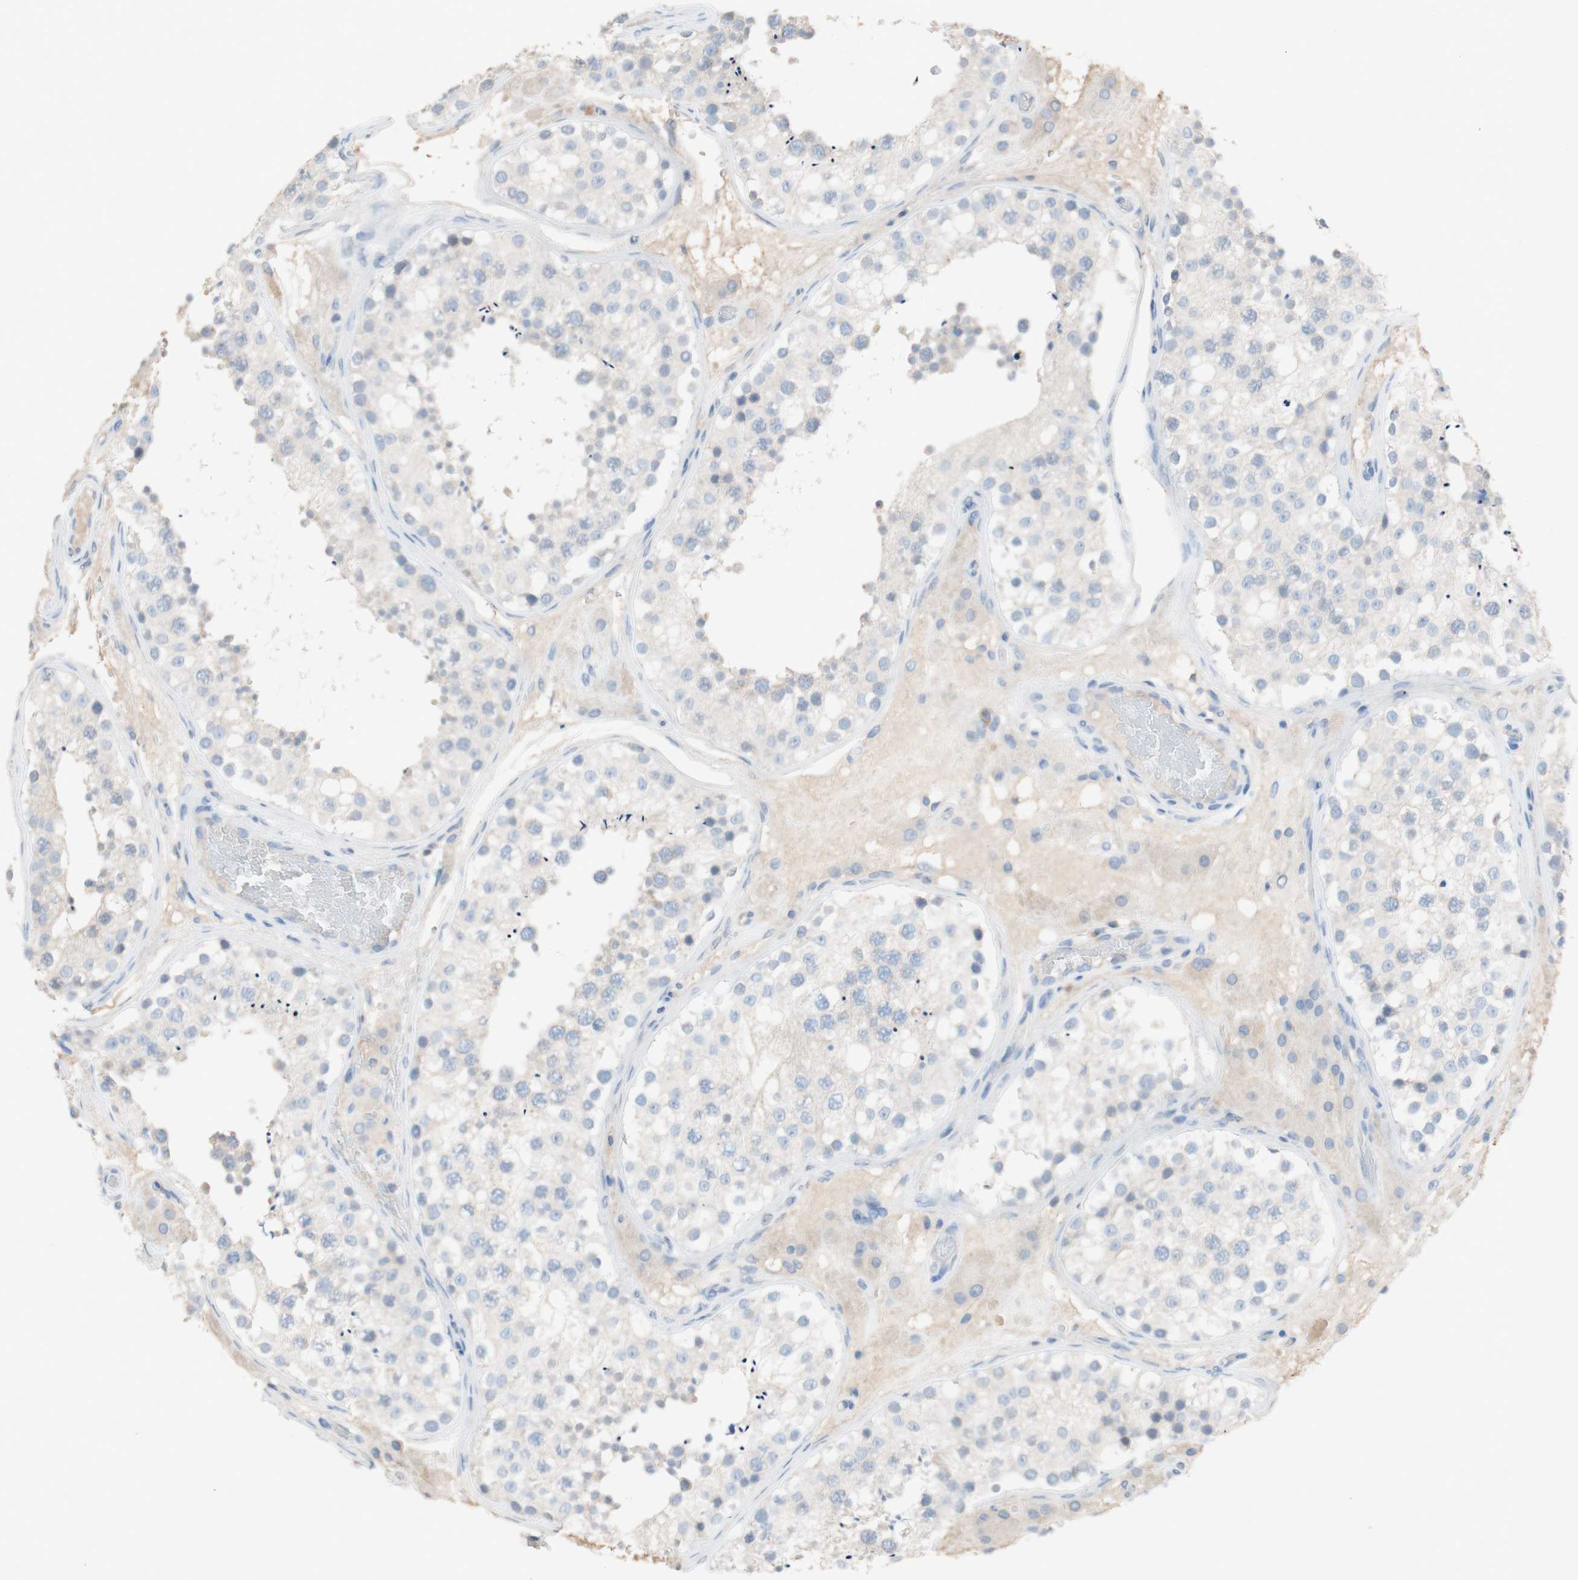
{"staining": {"intensity": "weak", "quantity": ">75%", "location": "cytoplasmic/membranous"}, "tissue": "testis", "cell_type": "Cells in seminiferous ducts", "image_type": "normal", "snomed": [{"axis": "morphology", "description": "Normal tissue, NOS"}, {"axis": "topography", "description": "Testis"}], "caption": "IHC (DAB (3,3'-diaminobenzidine)) staining of normal testis displays weak cytoplasmic/membranous protein positivity in about >75% of cells in seminiferous ducts.", "gene": "PACSIN1", "patient": {"sex": "male", "age": 26}}